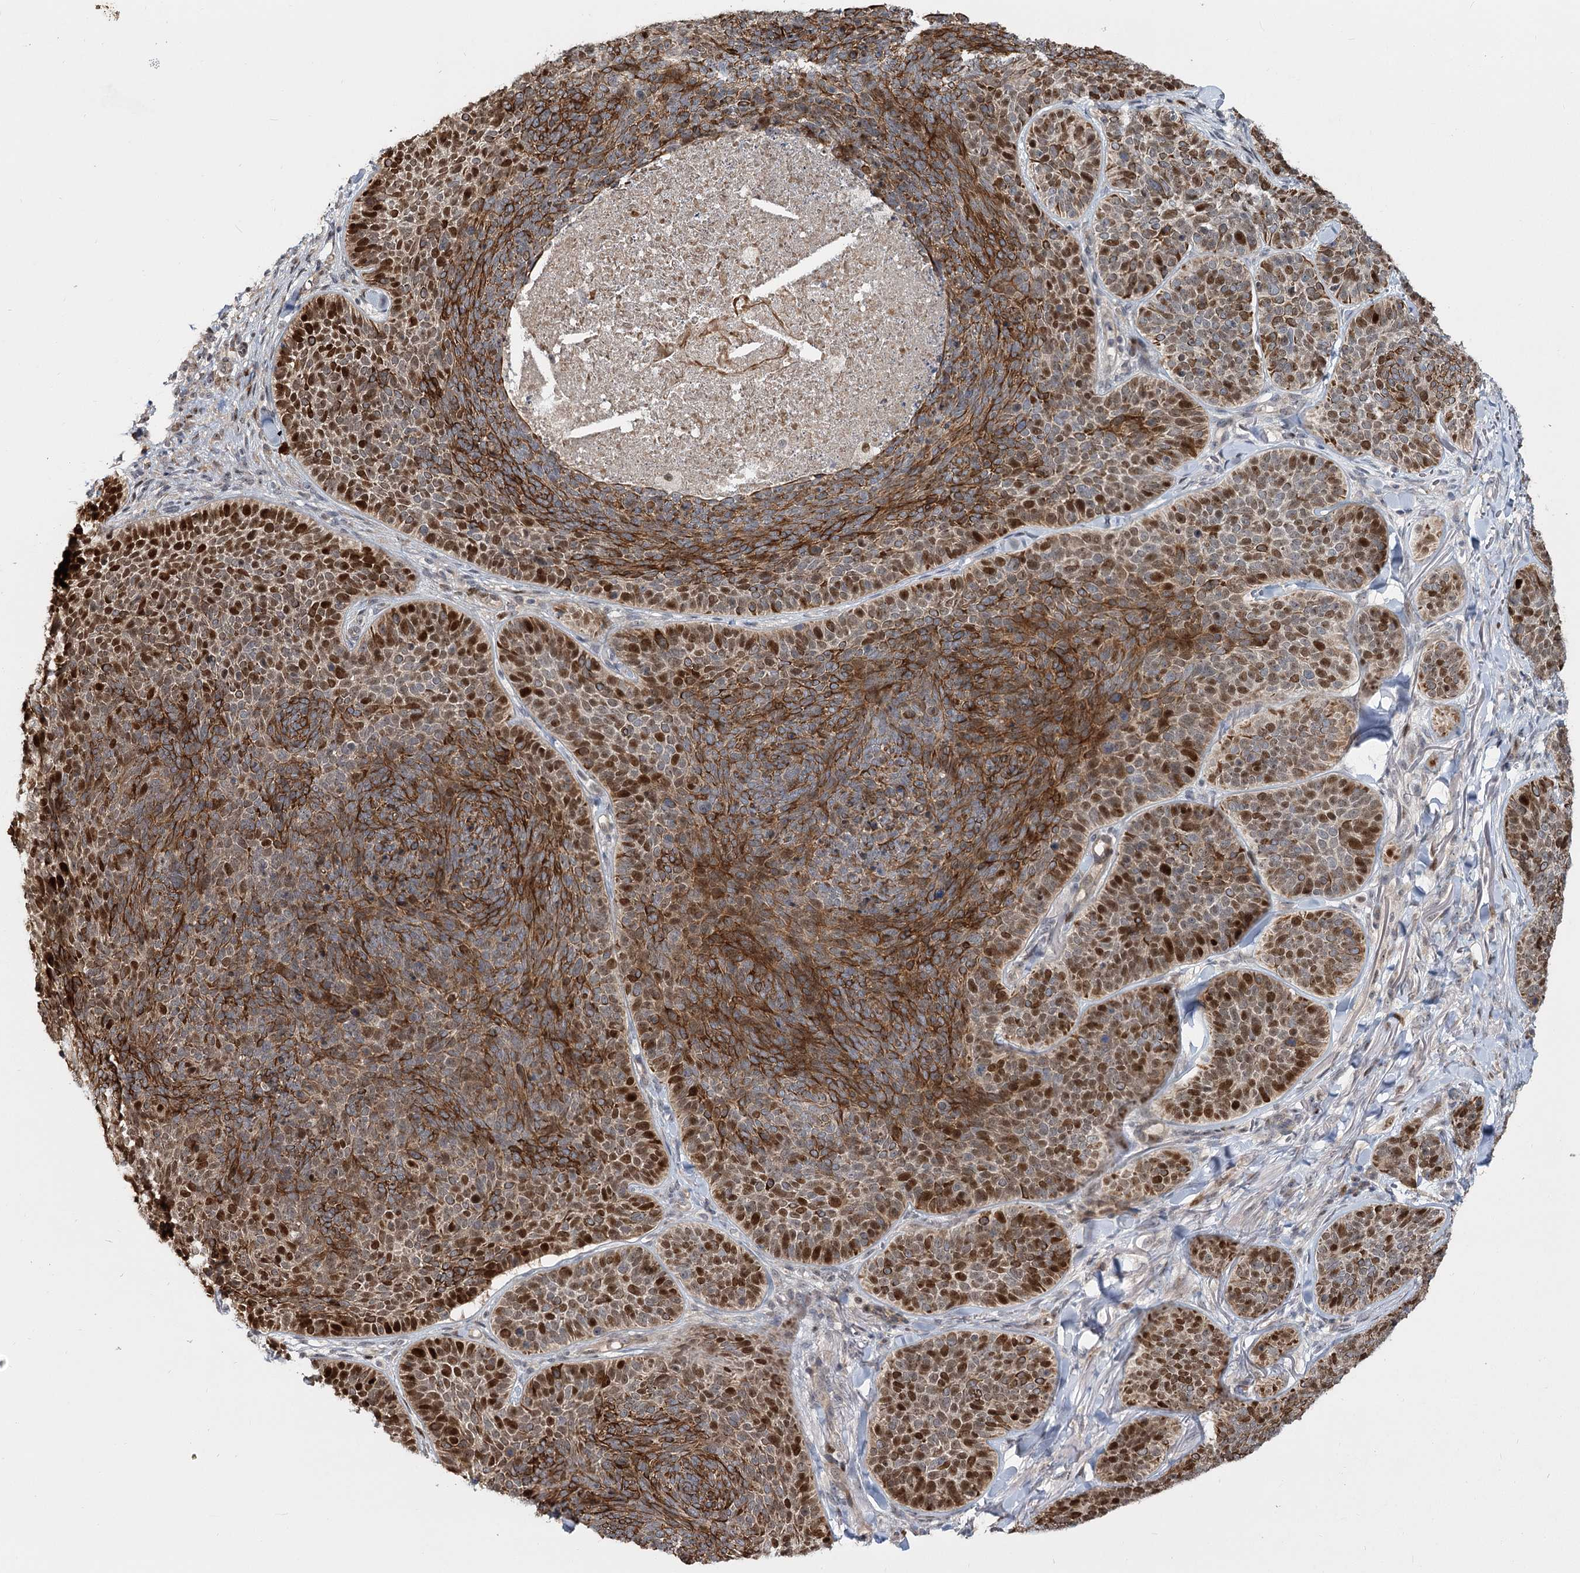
{"staining": {"intensity": "strong", "quantity": "25%-75%", "location": "cytoplasmic/membranous,nuclear"}, "tissue": "skin cancer", "cell_type": "Tumor cells", "image_type": "cancer", "snomed": [{"axis": "morphology", "description": "Basal cell carcinoma"}, {"axis": "topography", "description": "Skin"}], "caption": "Immunohistochemistry (IHC) (DAB (3,3'-diaminobenzidine)) staining of skin cancer reveals strong cytoplasmic/membranous and nuclear protein expression in about 25%-75% of tumor cells.", "gene": "PIK3C2A", "patient": {"sex": "male", "age": 85}}